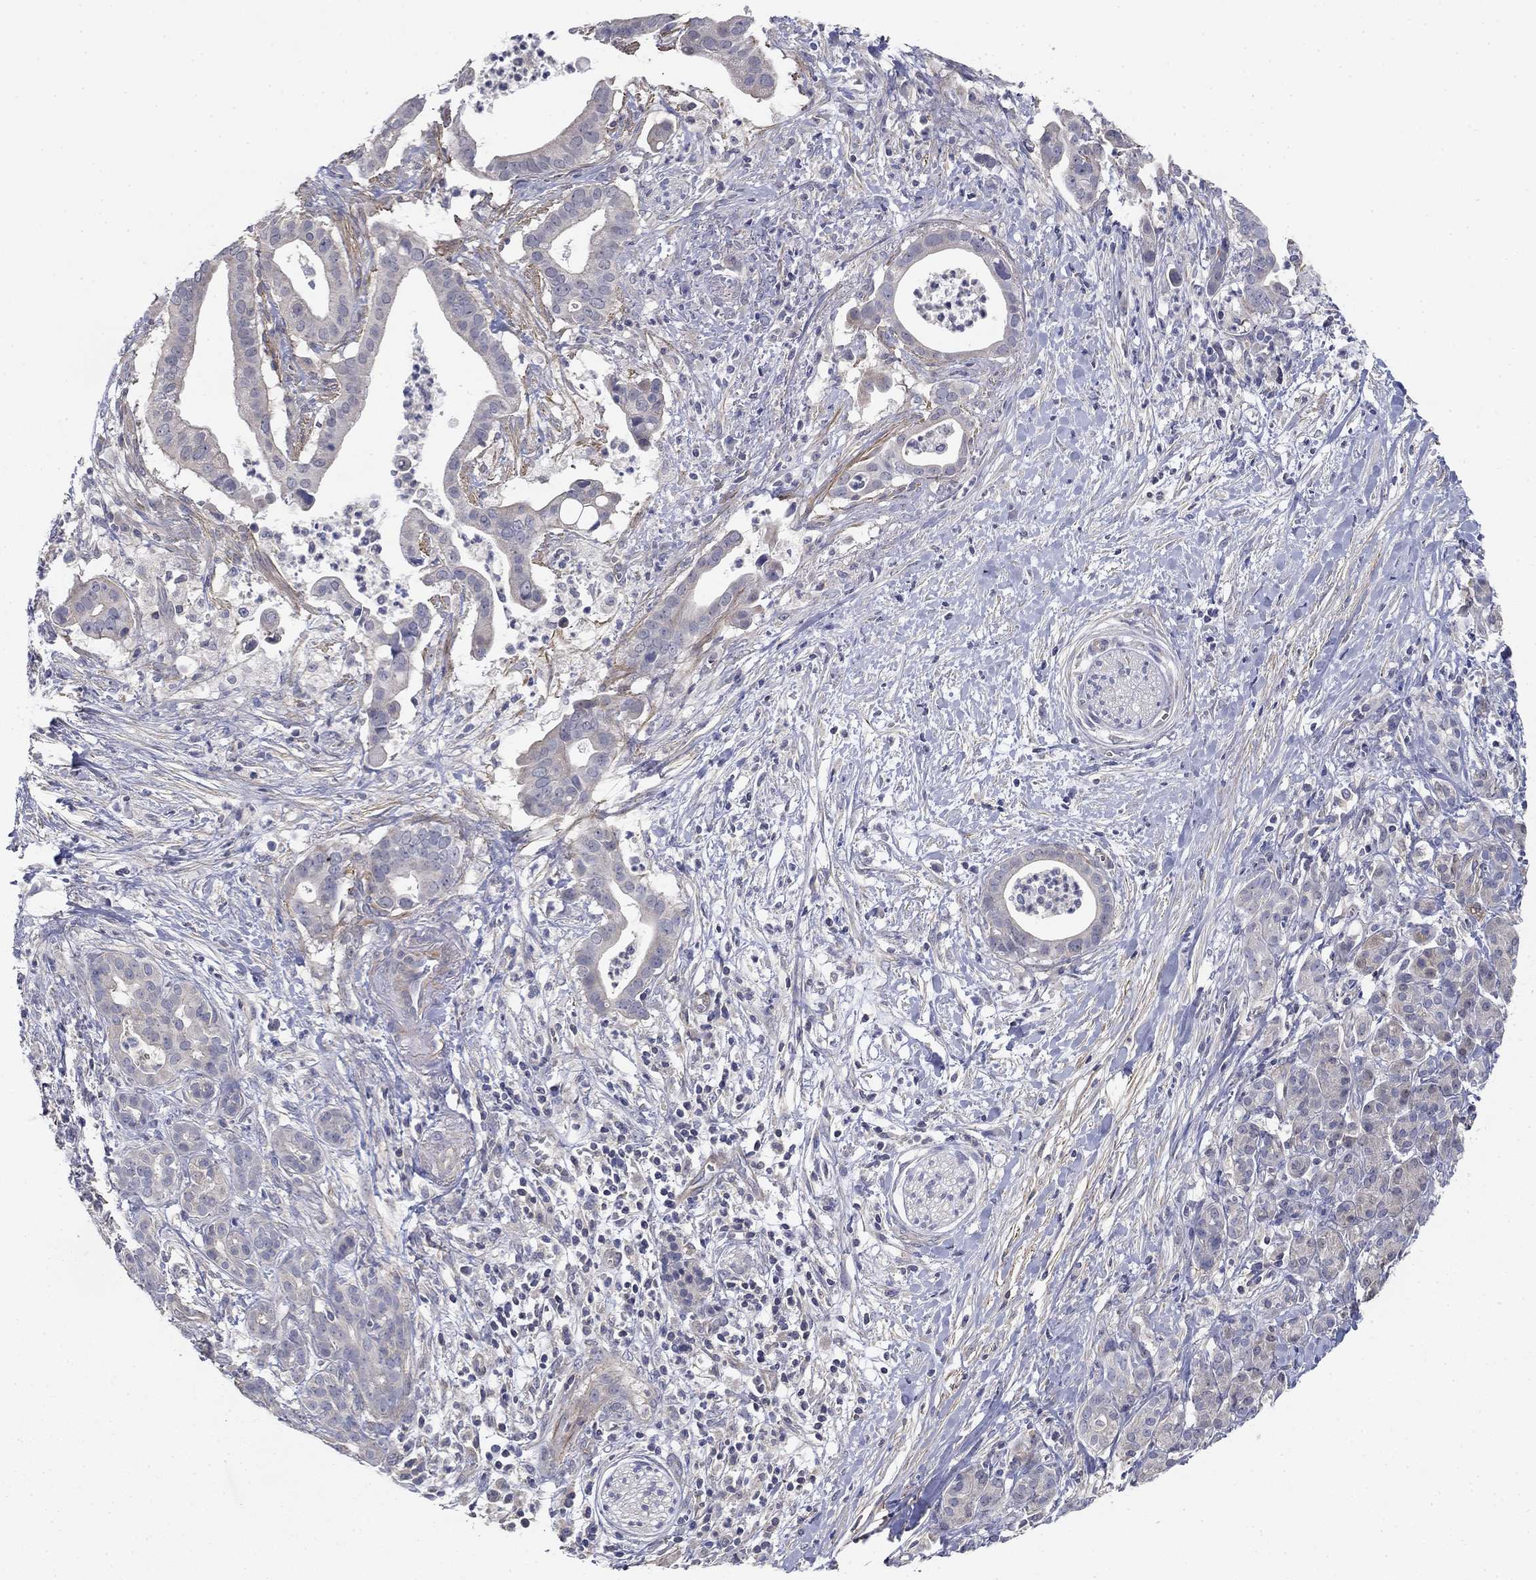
{"staining": {"intensity": "negative", "quantity": "none", "location": "none"}, "tissue": "pancreatic cancer", "cell_type": "Tumor cells", "image_type": "cancer", "snomed": [{"axis": "morphology", "description": "Adenocarcinoma, NOS"}, {"axis": "topography", "description": "Pancreas"}], "caption": "IHC of human pancreatic cancer (adenocarcinoma) shows no staining in tumor cells.", "gene": "GRK7", "patient": {"sex": "male", "age": 61}}